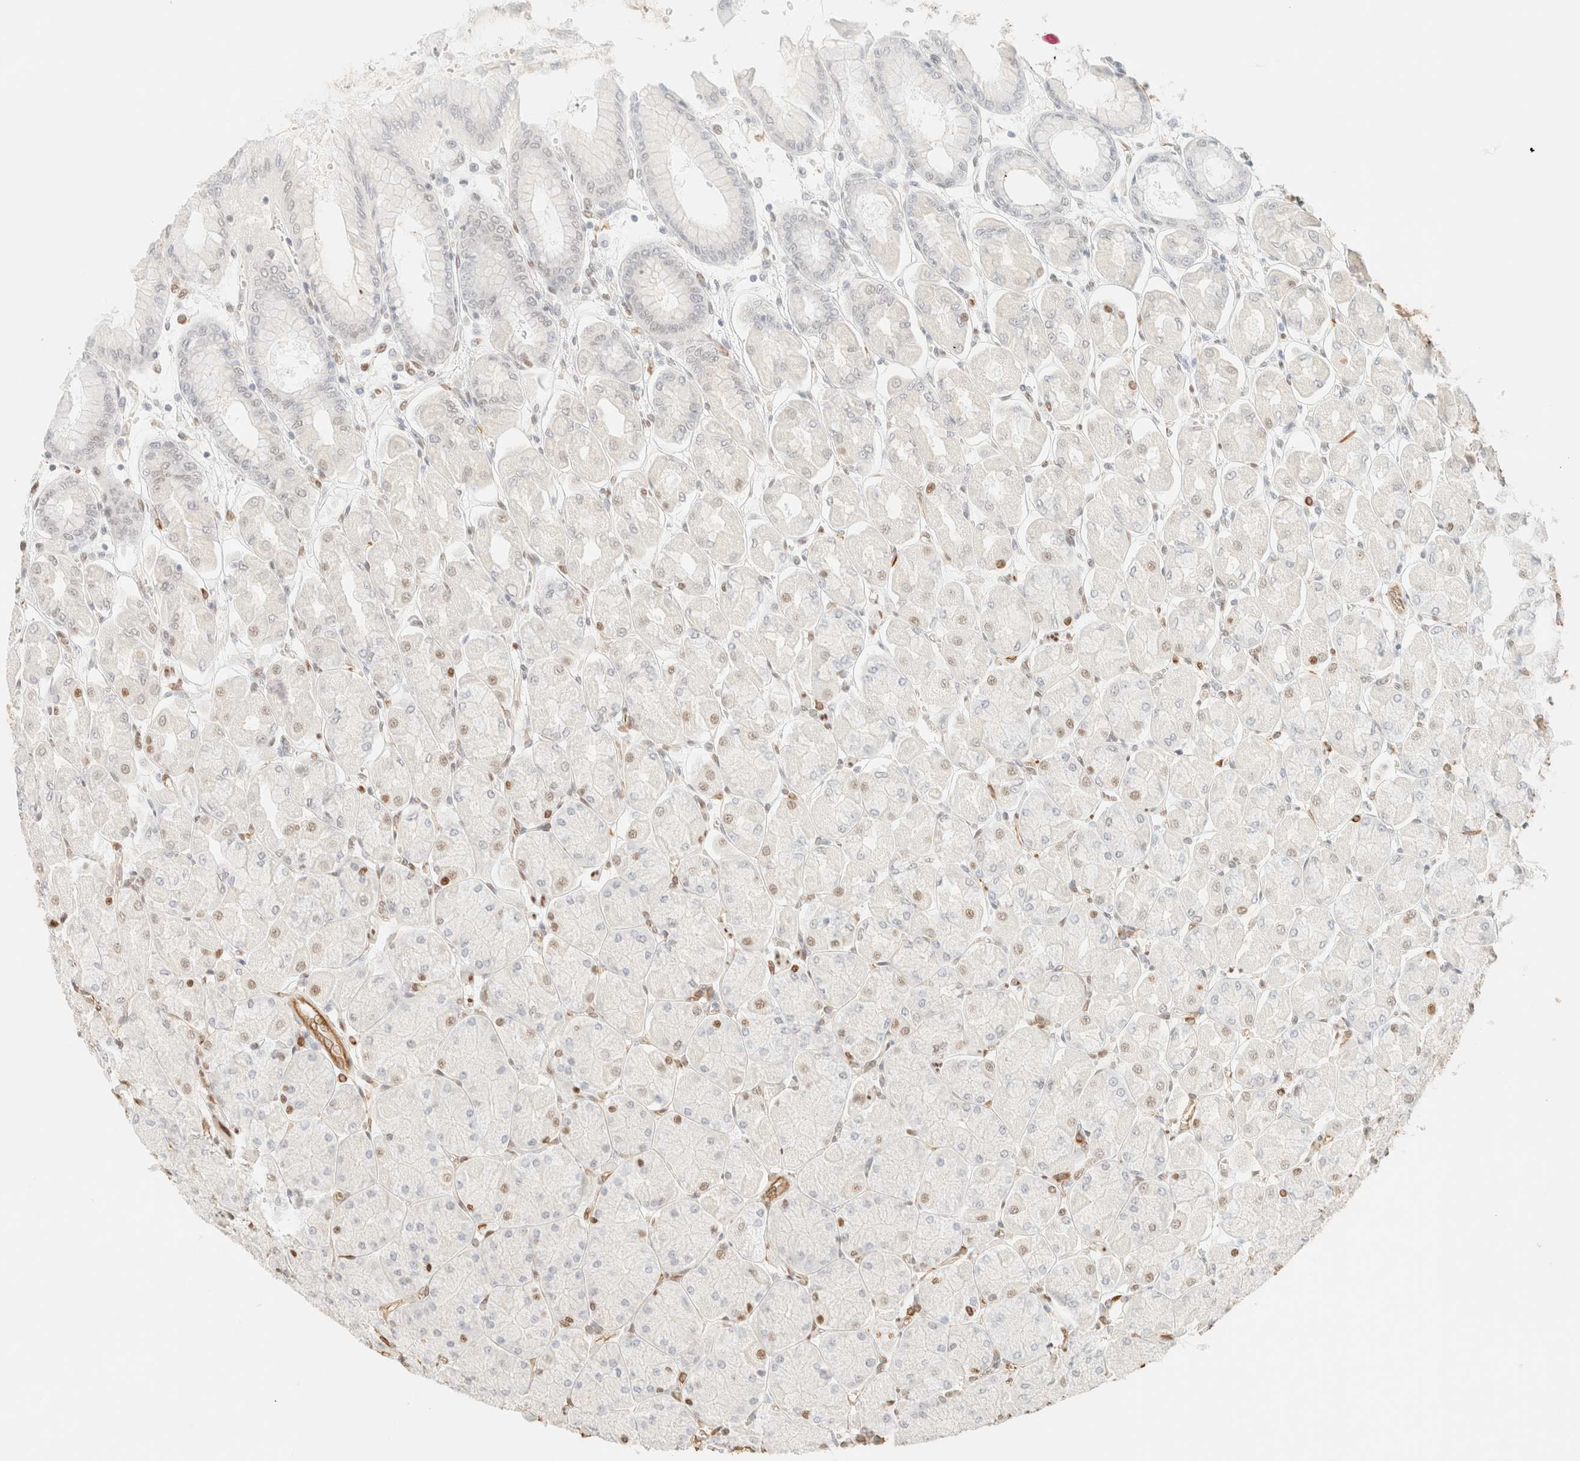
{"staining": {"intensity": "moderate", "quantity": "25%-75%", "location": "nuclear"}, "tissue": "stomach", "cell_type": "Glandular cells", "image_type": "normal", "snomed": [{"axis": "morphology", "description": "Normal tissue, NOS"}, {"axis": "topography", "description": "Stomach, upper"}], "caption": "Immunohistochemistry of unremarkable stomach exhibits medium levels of moderate nuclear positivity in about 25%-75% of glandular cells.", "gene": "ZSCAN18", "patient": {"sex": "female", "age": 56}}